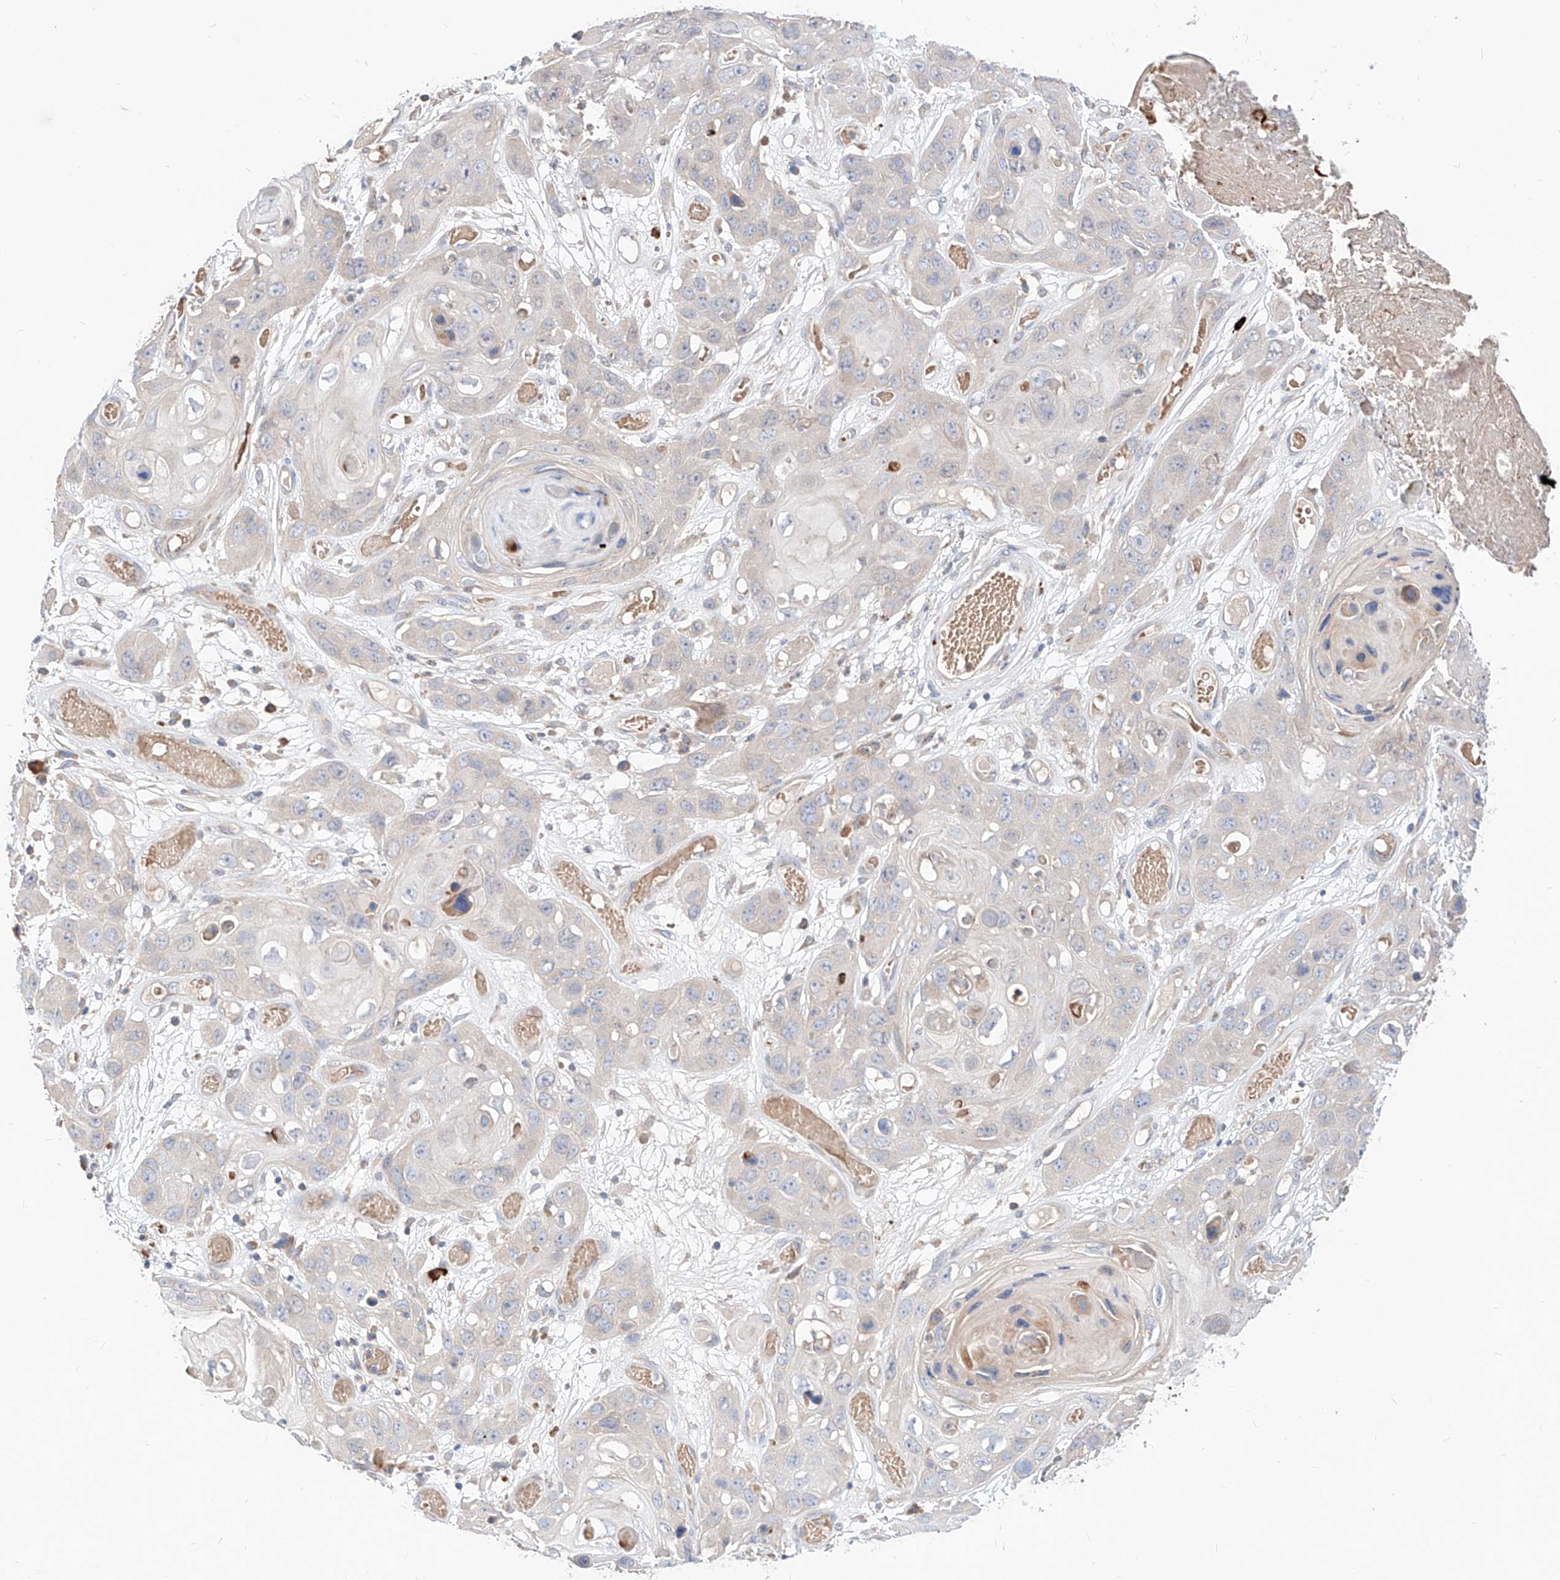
{"staining": {"intensity": "negative", "quantity": "none", "location": "none"}, "tissue": "skin cancer", "cell_type": "Tumor cells", "image_type": "cancer", "snomed": [{"axis": "morphology", "description": "Squamous cell carcinoma, NOS"}, {"axis": "topography", "description": "Skin"}], "caption": "This is a micrograph of immunohistochemistry staining of skin cancer (squamous cell carcinoma), which shows no expression in tumor cells.", "gene": "TSNAX", "patient": {"sex": "male", "age": 55}}